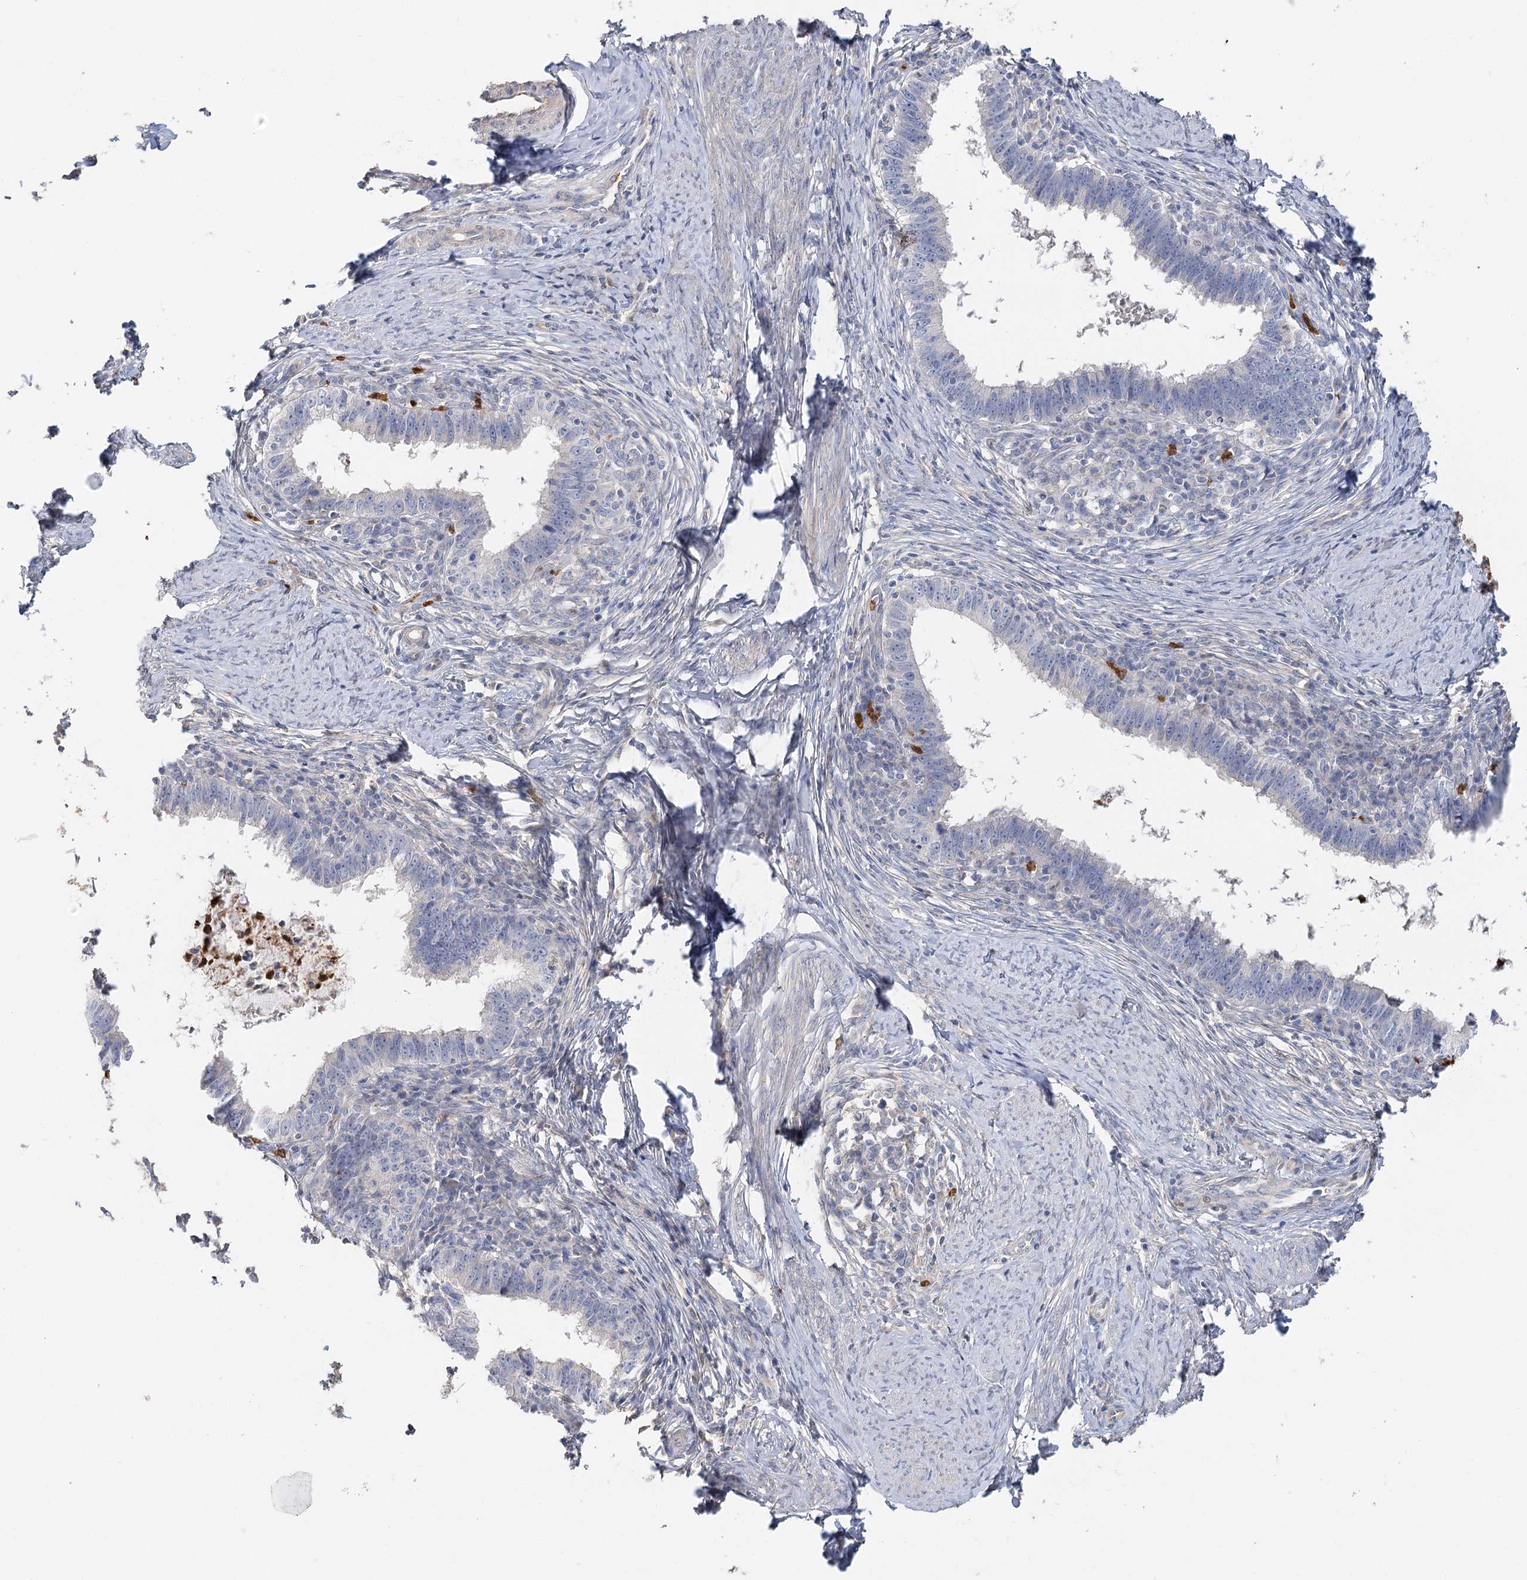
{"staining": {"intensity": "negative", "quantity": "none", "location": "none"}, "tissue": "cervical cancer", "cell_type": "Tumor cells", "image_type": "cancer", "snomed": [{"axis": "morphology", "description": "Adenocarcinoma, NOS"}, {"axis": "topography", "description": "Cervix"}], "caption": "Immunohistochemistry photomicrograph of adenocarcinoma (cervical) stained for a protein (brown), which displays no staining in tumor cells.", "gene": "EPB41L5", "patient": {"sex": "female", "age": 36}}